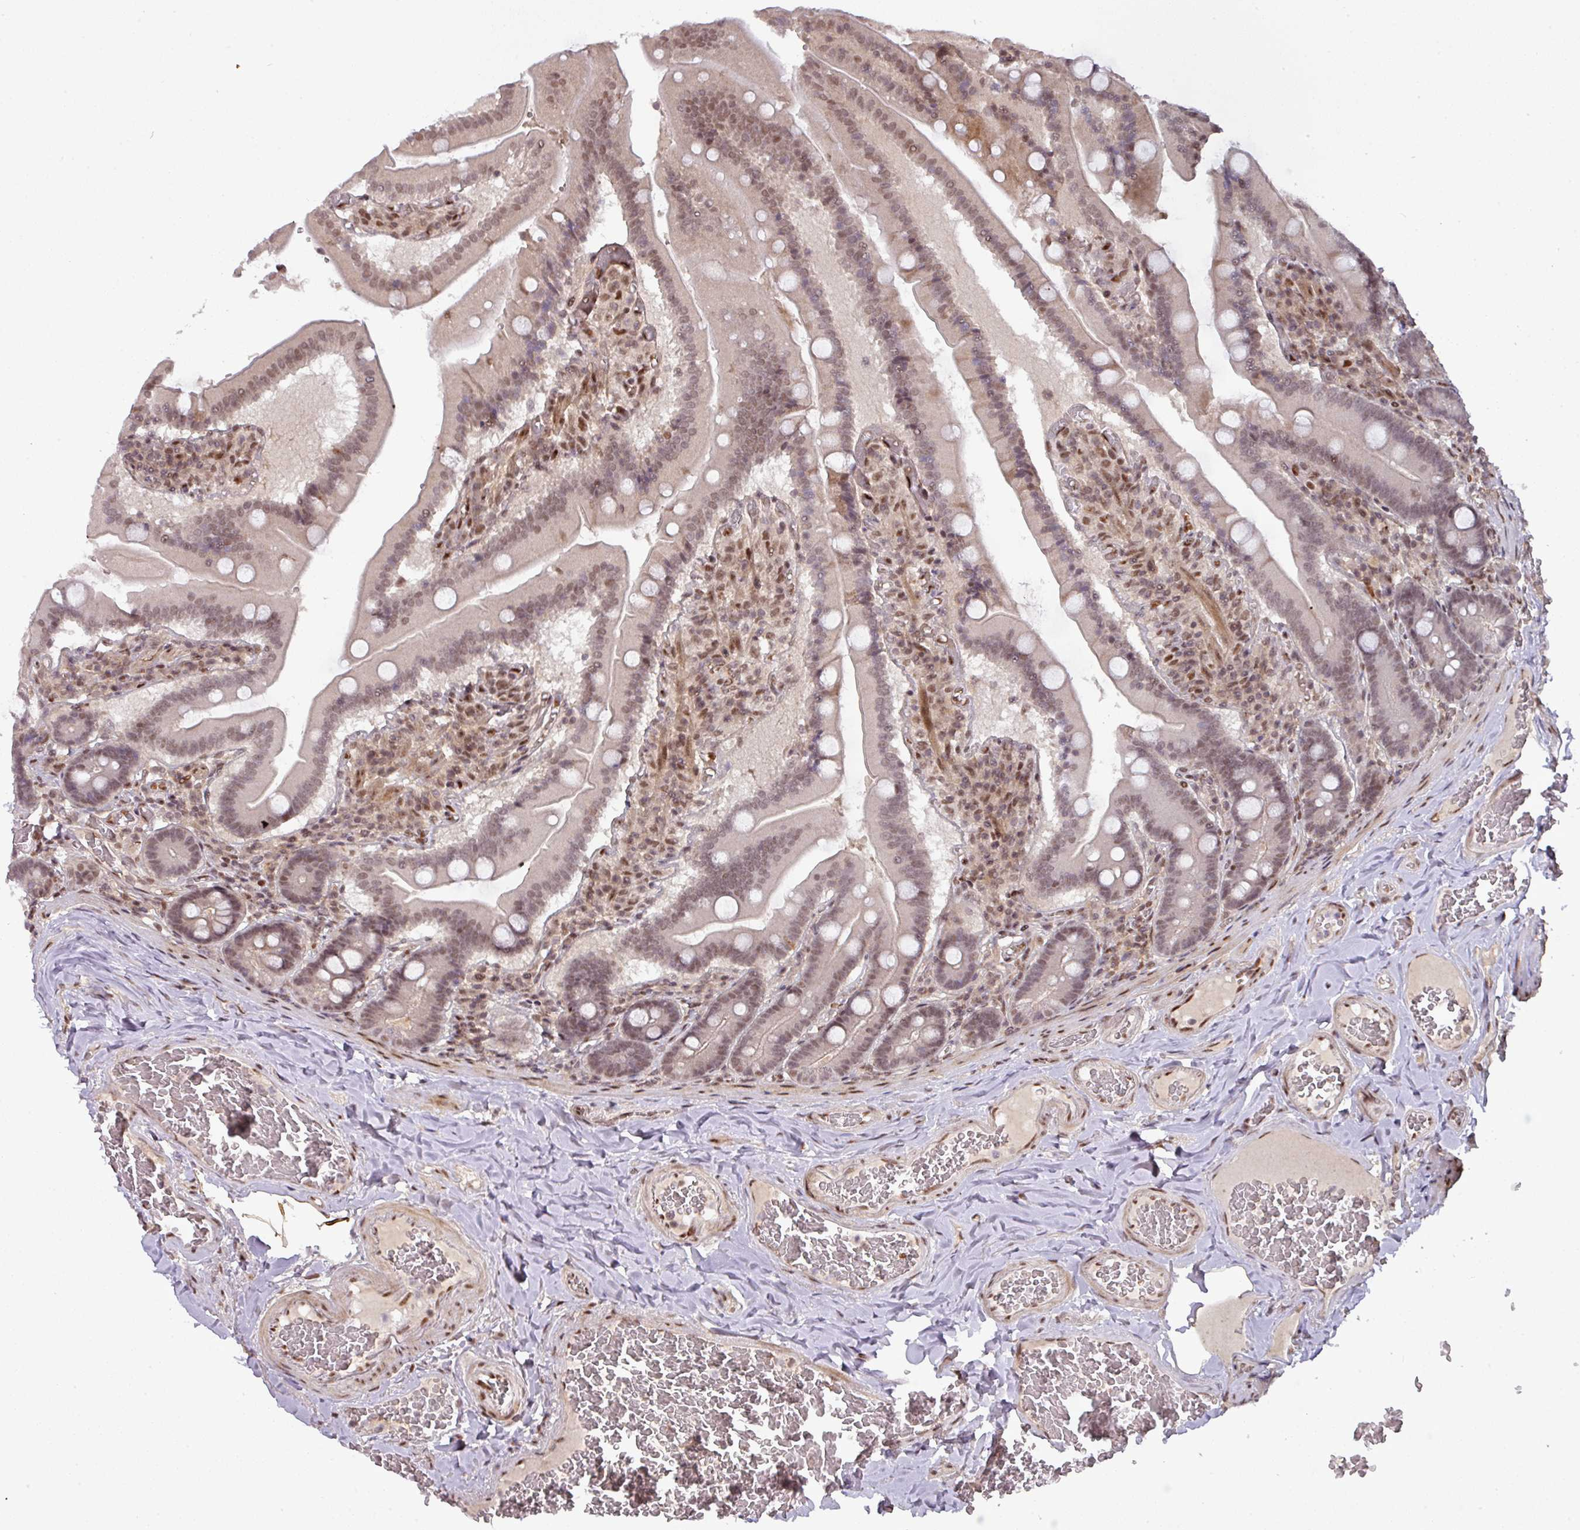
{"staining": {"intensity": "moderate", "quantity": ">75%", "location": "nuclear"}, "tissue": "duodenum", "cell_type": "Glandular cells", "image_type": "normal", "snomed": [{"axis": "morphology", "description": "Normal tissue, NOS"}, {"axis": "topography", "description": "Duodenum"}], "caption": "Glandular cells exhibit medium levels of moderate nuclear expression in about >75% of cells in unremarkable human duodenum.", "gene": "CIC", "patient": {"sex": "female", "age": 62}}